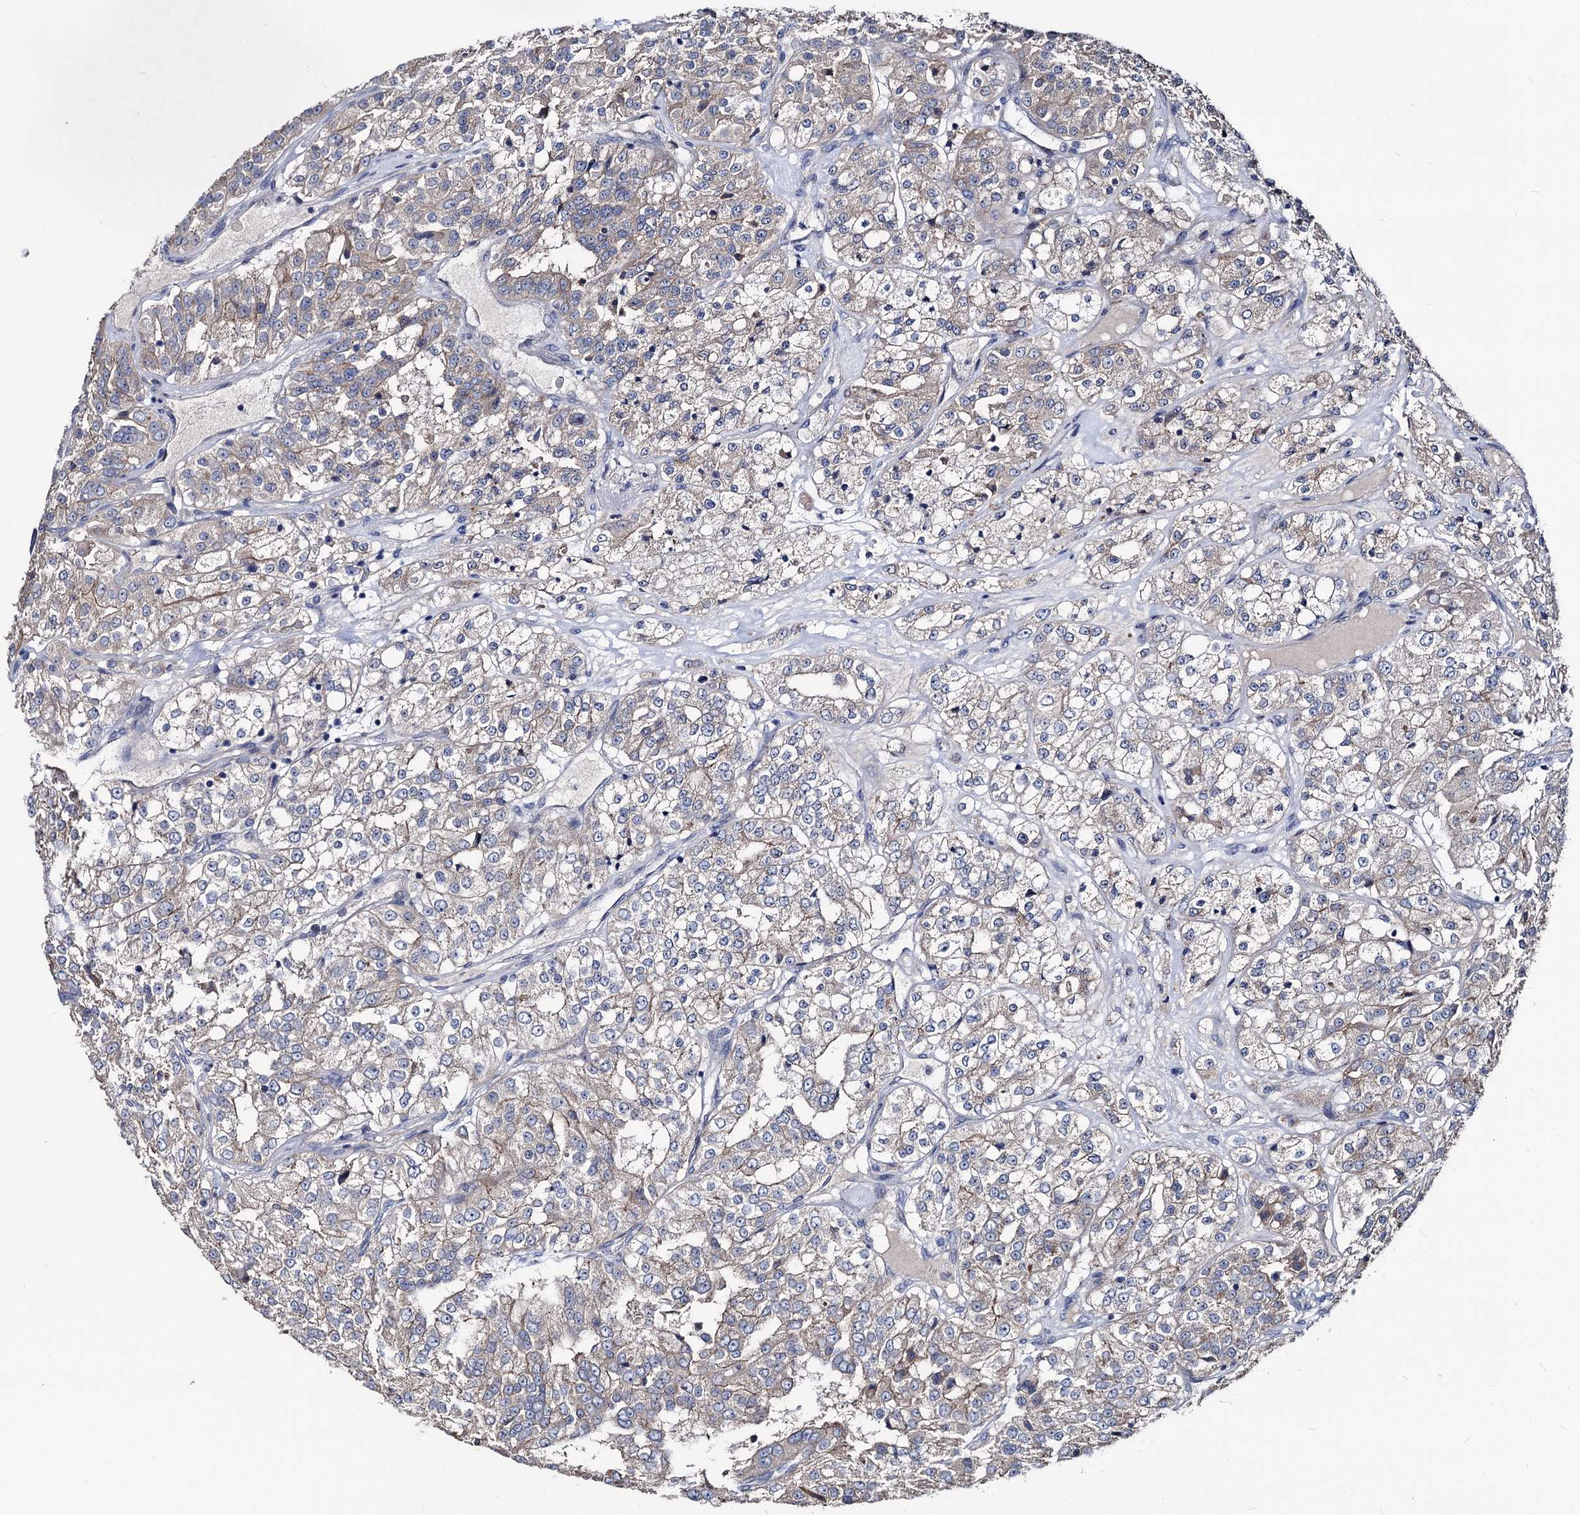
{"staining": {"intensity": "moderate", "quantity": "25%-75%", "location": "cytoplasmic/membranous"}, "tissue": "renal cancer", "cell_type": "Tumor cells", "image_type": "cancer", "snomed": [{"axis": "morphology", "description": "Adenocarcinoma, NOS"}, {"axis": "topography", "description": "Kidney"}], "caption": "Adenocarcinoma (renal) tissue demonstrates moderate cytoplasmic/membranous staining in approximately 25%-75% of tumor cells", "gene": "SMAGP", "patient": {"sex": "female", "age": 63}}